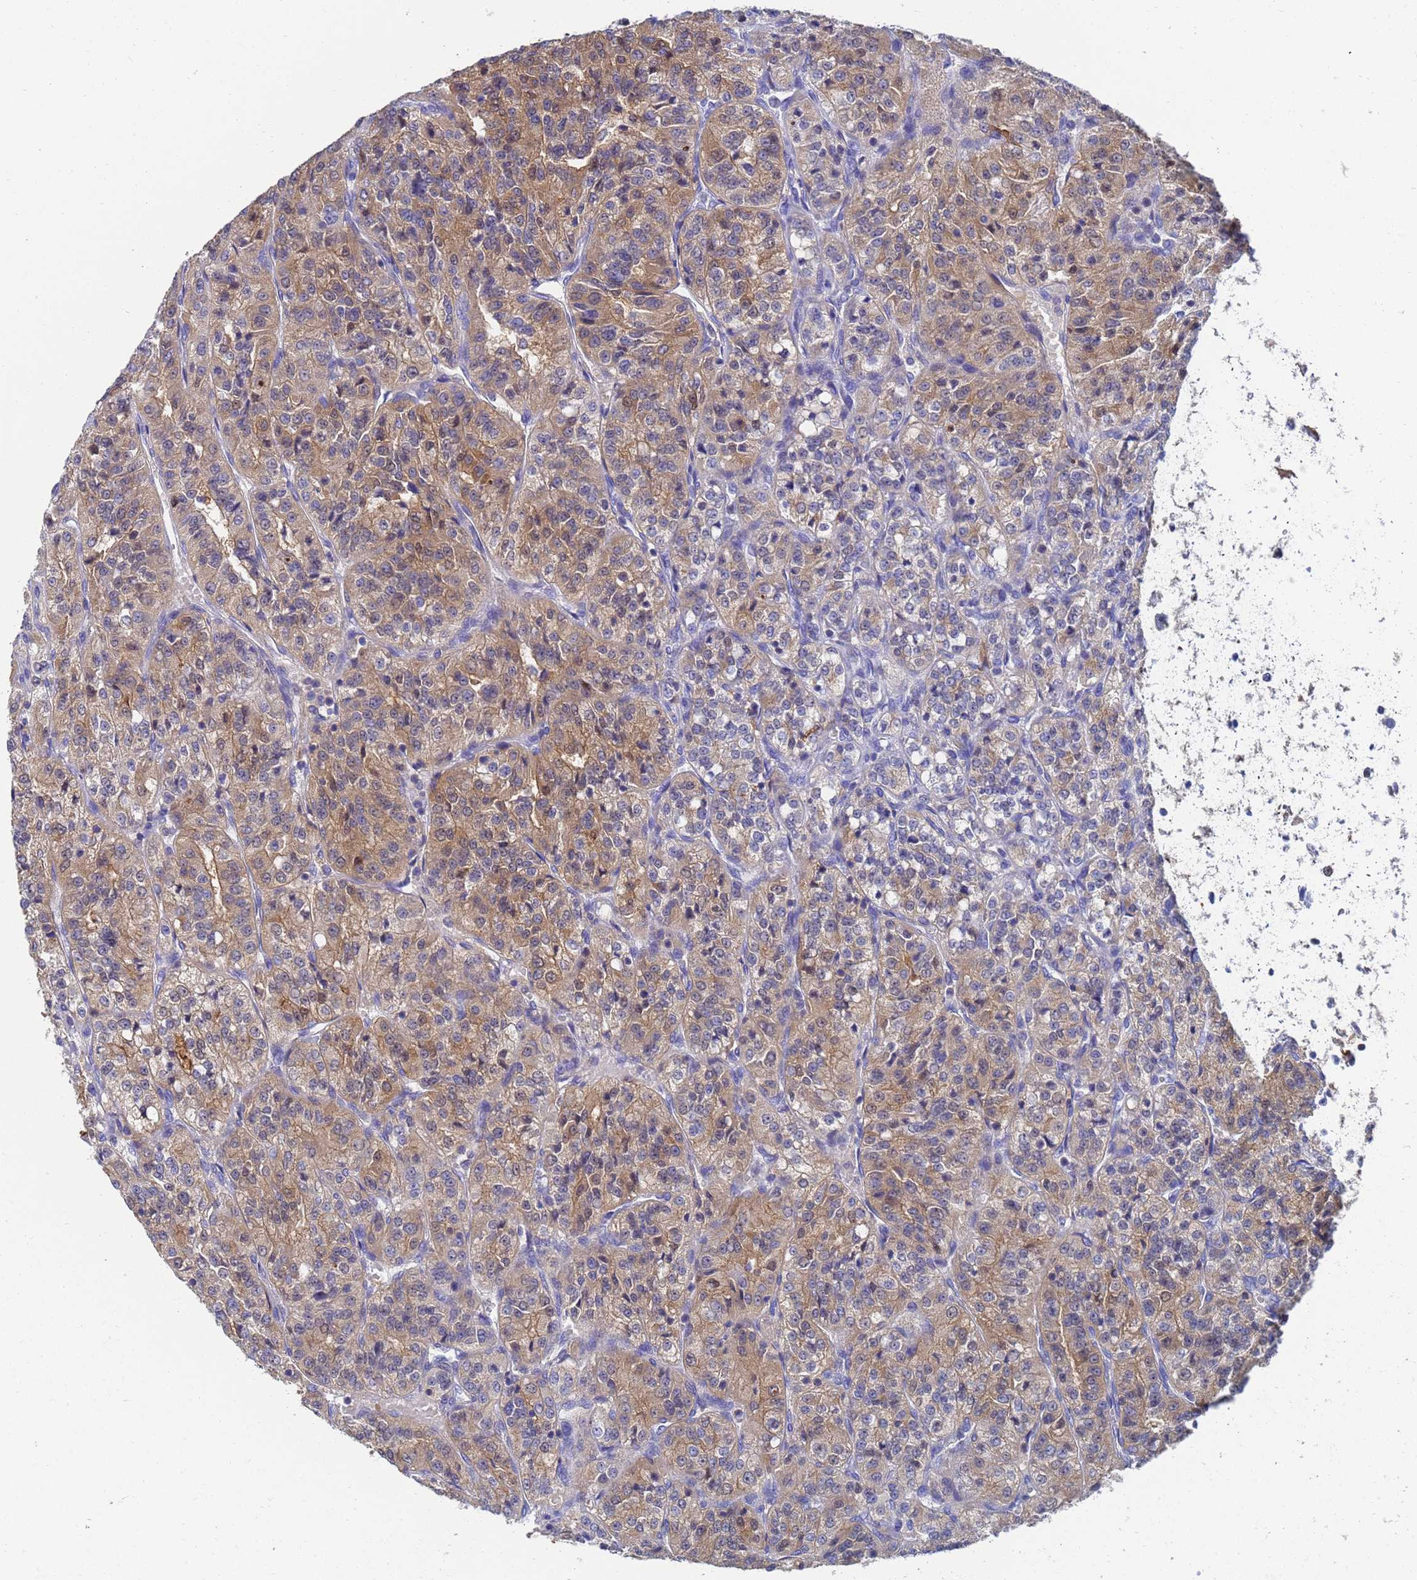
{"staining": {"intensity": "moderate", "quantity": "25%-75%", "location": "cytoplasmic/membranous"}, "tissue": "renal cancer", "cell_type": "Tumor cells", "image_type": "cancer", "snomed": [{"axis": "morphology", "description": "Adenocarcinoma, NOS"}, {"axis": "topography", "description": "Kidney"}], "caption": "High-magnification brightfield microscopy of adenocarcinoma (renal) stained with DAB (brown) and counterstained with hematoxylin (blue). tumor cells exhibit moderate cytoplasmic/membranous expression is present in about25%-75% of cells.", "gene": "GCHFR", "patient": {"sex": "female", "age": 63}}